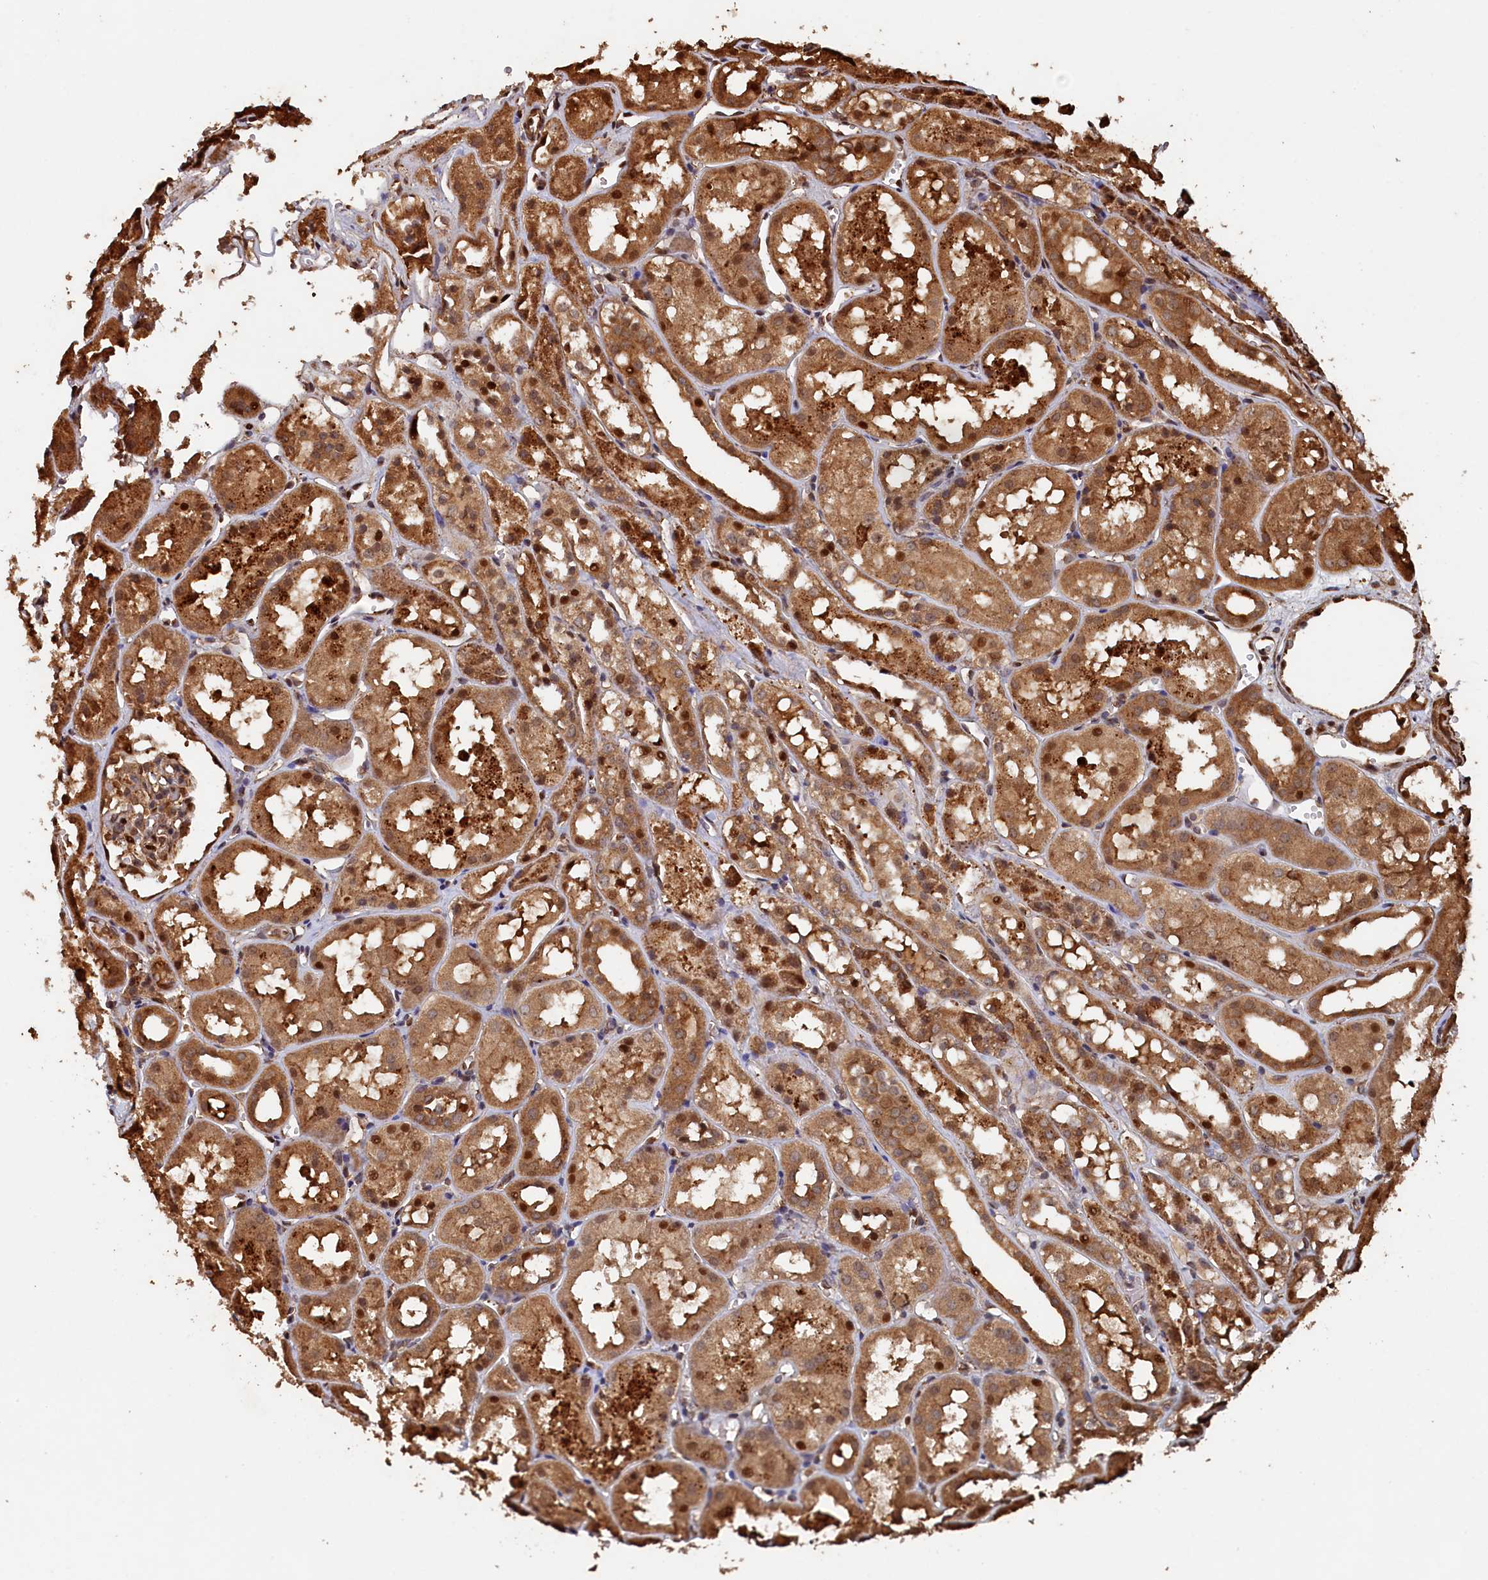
{"staining": {"intensity": "moderate", "quantity": "25%-75%", "location": "cytoplasmic/membranous"}, "tissue": "kidney", "cell_type": "Cells in glomeruli", "image_type": "normal", "snomed": [{"axis": "morphology", "description": "Normal tissue, NOS"}, {"axis": "topography", "description": "Kidney"}], "caption": "The image shows staining of unremarkable kidney, revealing moderate cytoplasmic/membranous protein staining (brown color) within cells in glomeruli. (Brightfield microscopy of DAB IHC at high magnification).", "gene": "PIGN", "patient": {"sex": "male", "age": 16}}